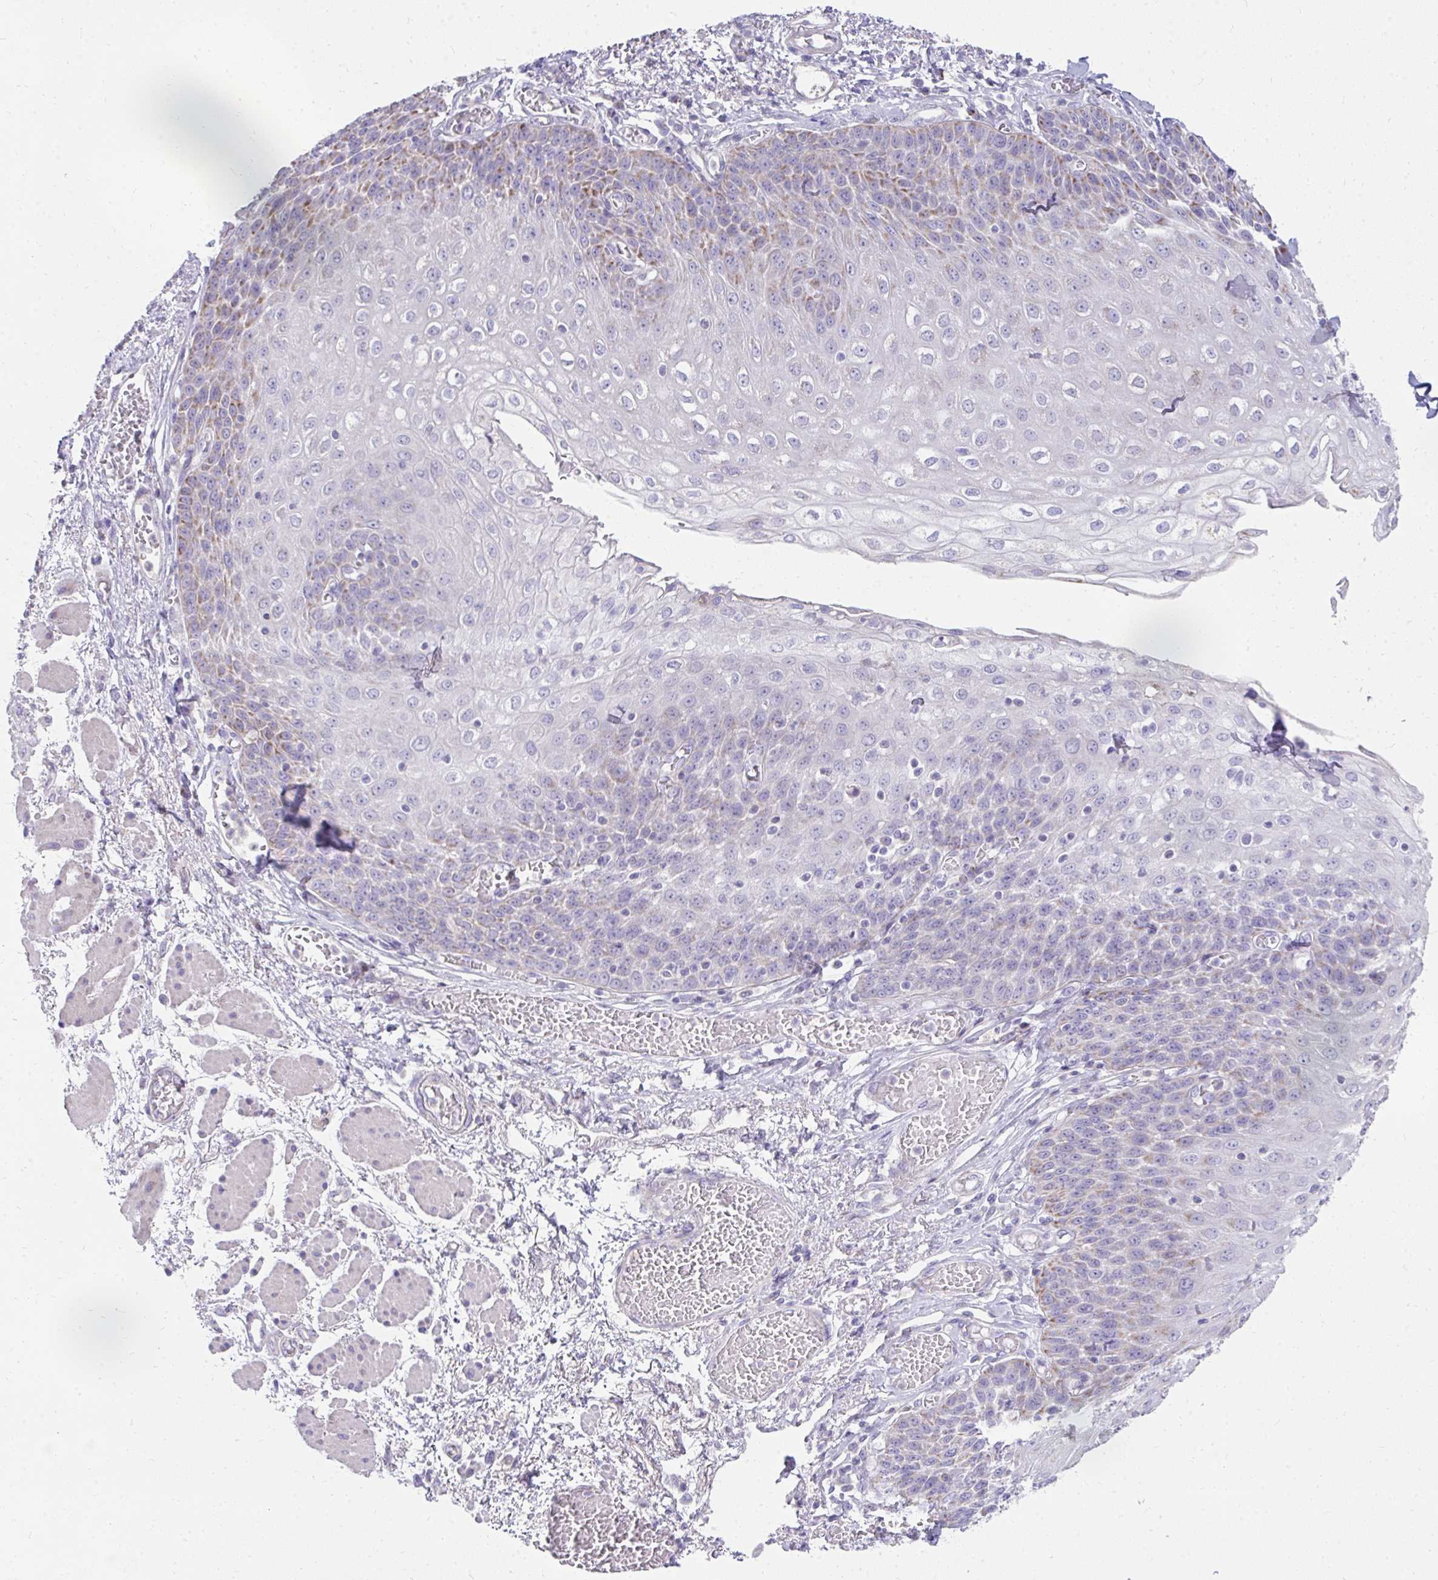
{"staining": {"intensity": "moderate", "quantity": "25%-75%", "location": "cytoplasmic/membranous"}, "tissue": "esophagus", "cell_type": "Squamous epithelial cells", "image_type": "normal", "snomed": [{"axis": "morphology", "description": "Normal tissue, NOS"}, {"axis": "morphology", "description": "Adenocarcinoma, NOS"}, {"axis": "topography", "description": "Esophagus"}], "caption": "The histopathology image shows staining of unremarkable esophagus, revealing moderate cytoplasmic/membranous protein positivity (brown color) within squamous epithelial cells. The staining was performed using DAB to visualize the protein expression in brown, while the nuclei were stained in blue with hematoxylin (Magnification: 20x).", "gene": "PRRG3", "patient": {"sex": "male", "age": 81}}